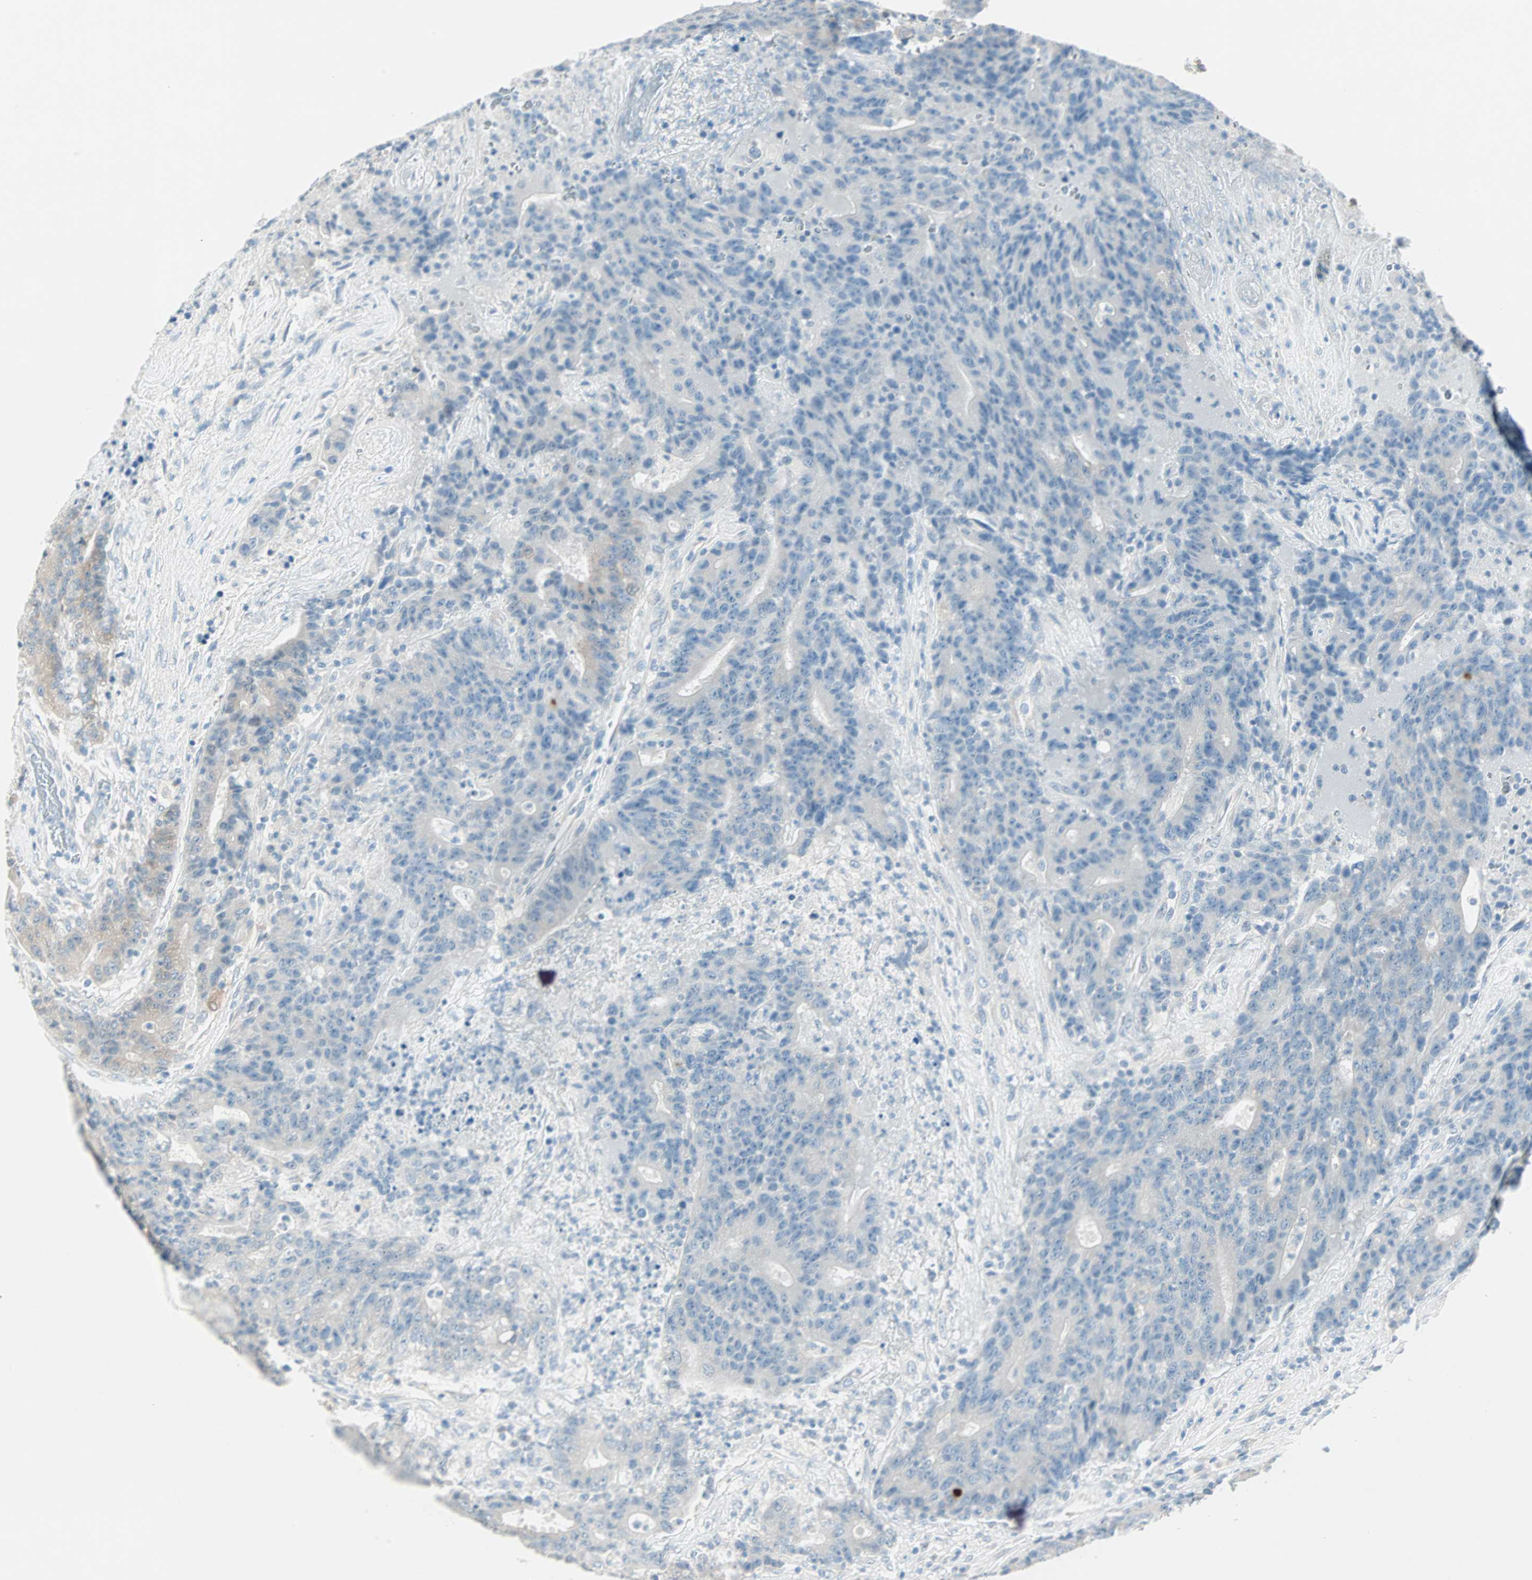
{"staining": {"intensity": "negative", "quantity": "none", "location": "none"}, "tissue": "colorectal cancer", "cell_type": "Tumor cells", "image_type": "cancer", "snomed": [{"axis": "morphology", "description": "Normal tissue, NOS"}, {"axis": "morphology", "description": "Adenocarcinoma, NOS"}, {"axis": "topography", "description": "Colon"}], "caption": "The immunohistochemistry (IHC) image has no significant staining in tumor cells of colorectal cancer tissue.", "gene": "SULT1C2", "patient": {"sex": "female", "age": 75}}